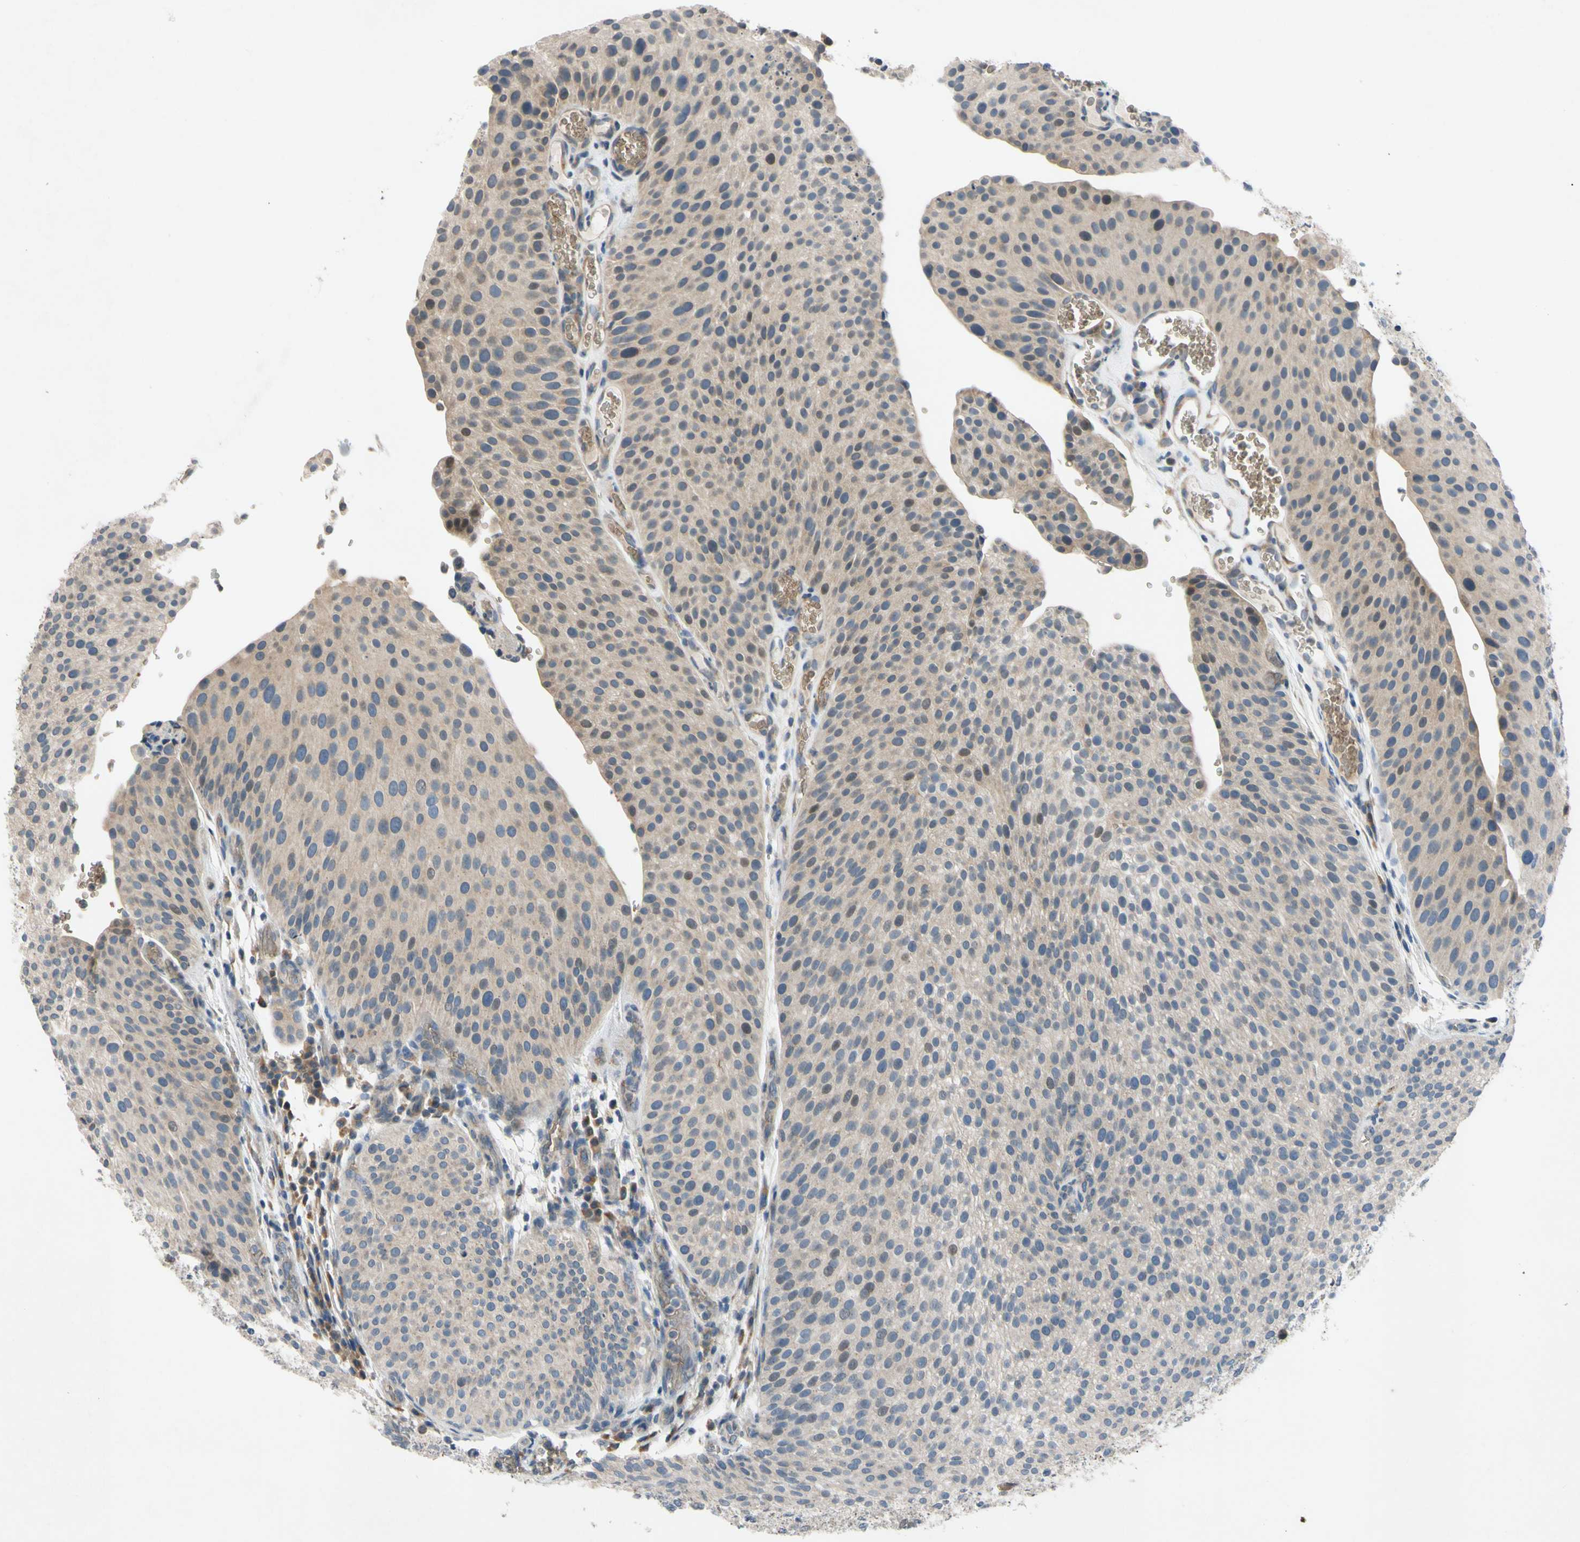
{"staining": {"intensity": "weak", "quantity": ">75%", "location": "cytoplasmic/membranous"}, "tissue": "urothelial cancer", "cell_type": "Tumor cells", "image_type": "cancer", "snomed": [{"axis": "morphology", "description": "Urothelial carcinoma, Low grade"}, {"axis": "topography", "description": "Smooth muscle"}, {"axis": "topography", "description": "Urinary bladder"}], "caption": "Immunohistochemical staining of human urothelial cancer displays low levels of weak cytoplasmic/membranous positivity in approximately >75% of tumor cells. The staining was performed using DAB to visualize the protein expression in brown, while the nuclei were stained in blue with hematoxylin (Magnification: 20x).", "gene": "ADD2", "patient": {"sex": "male", "age": 60}}